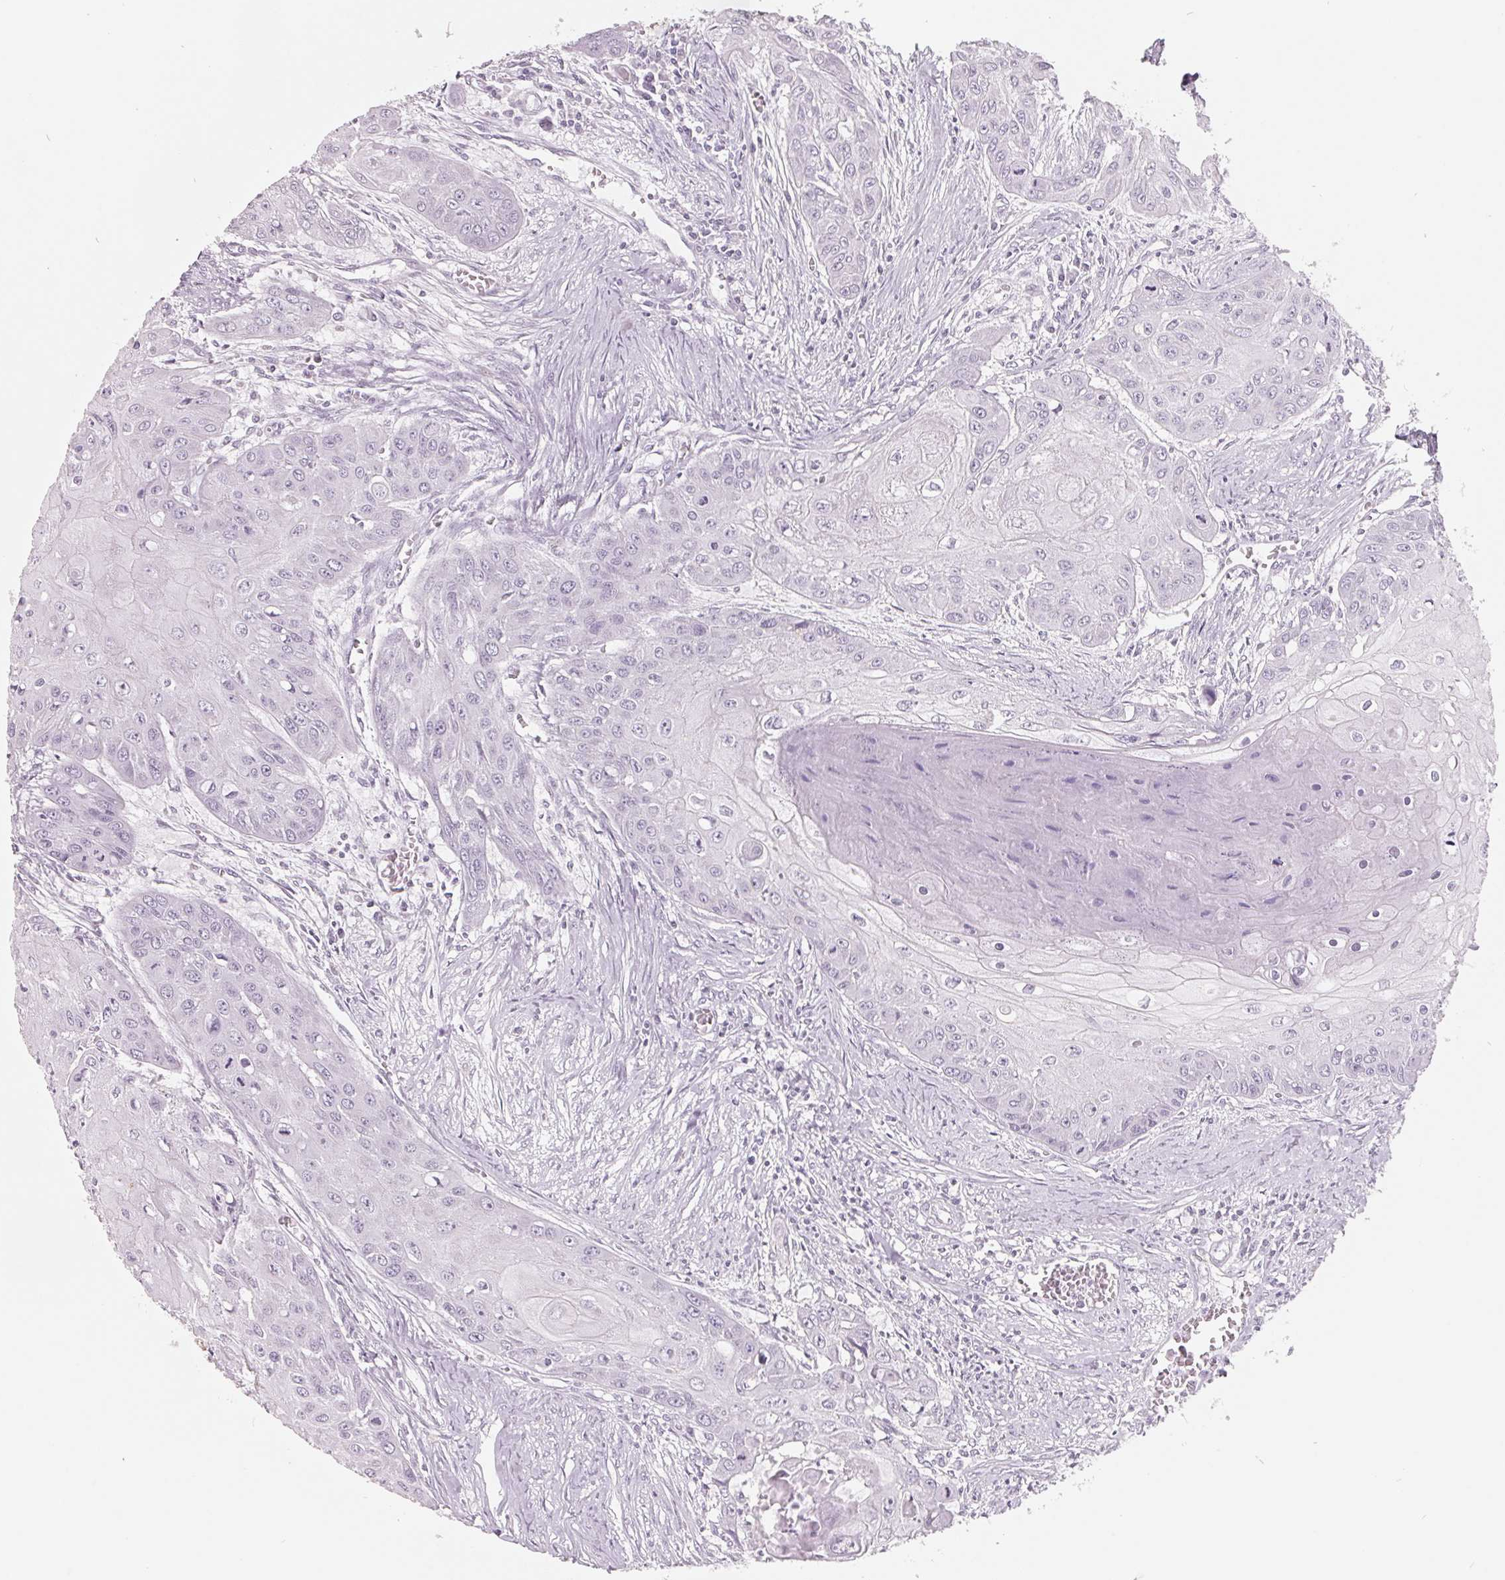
{"staining": {"intensity": "negative", "quantity": "none", "location": "none"}, "tissue": "head and neck cancer", "cell_type": "Tumor cells", "image_type": "cancer", "snomed": [{"axis": "morphology", "description": "Squamous cell carcinoma, NOS"}, {"axis": "topography", "description": "Oral tissue"}, {"axis": "topography", "description": "Head-Neck"}], "caption": "Squamous cell carcinoma (head and neck) was stained to show a protein in brown. There is no significant staining in tumor cells.", "gene": "FTCD", "patient": {"sex": "male", "age": 71}}